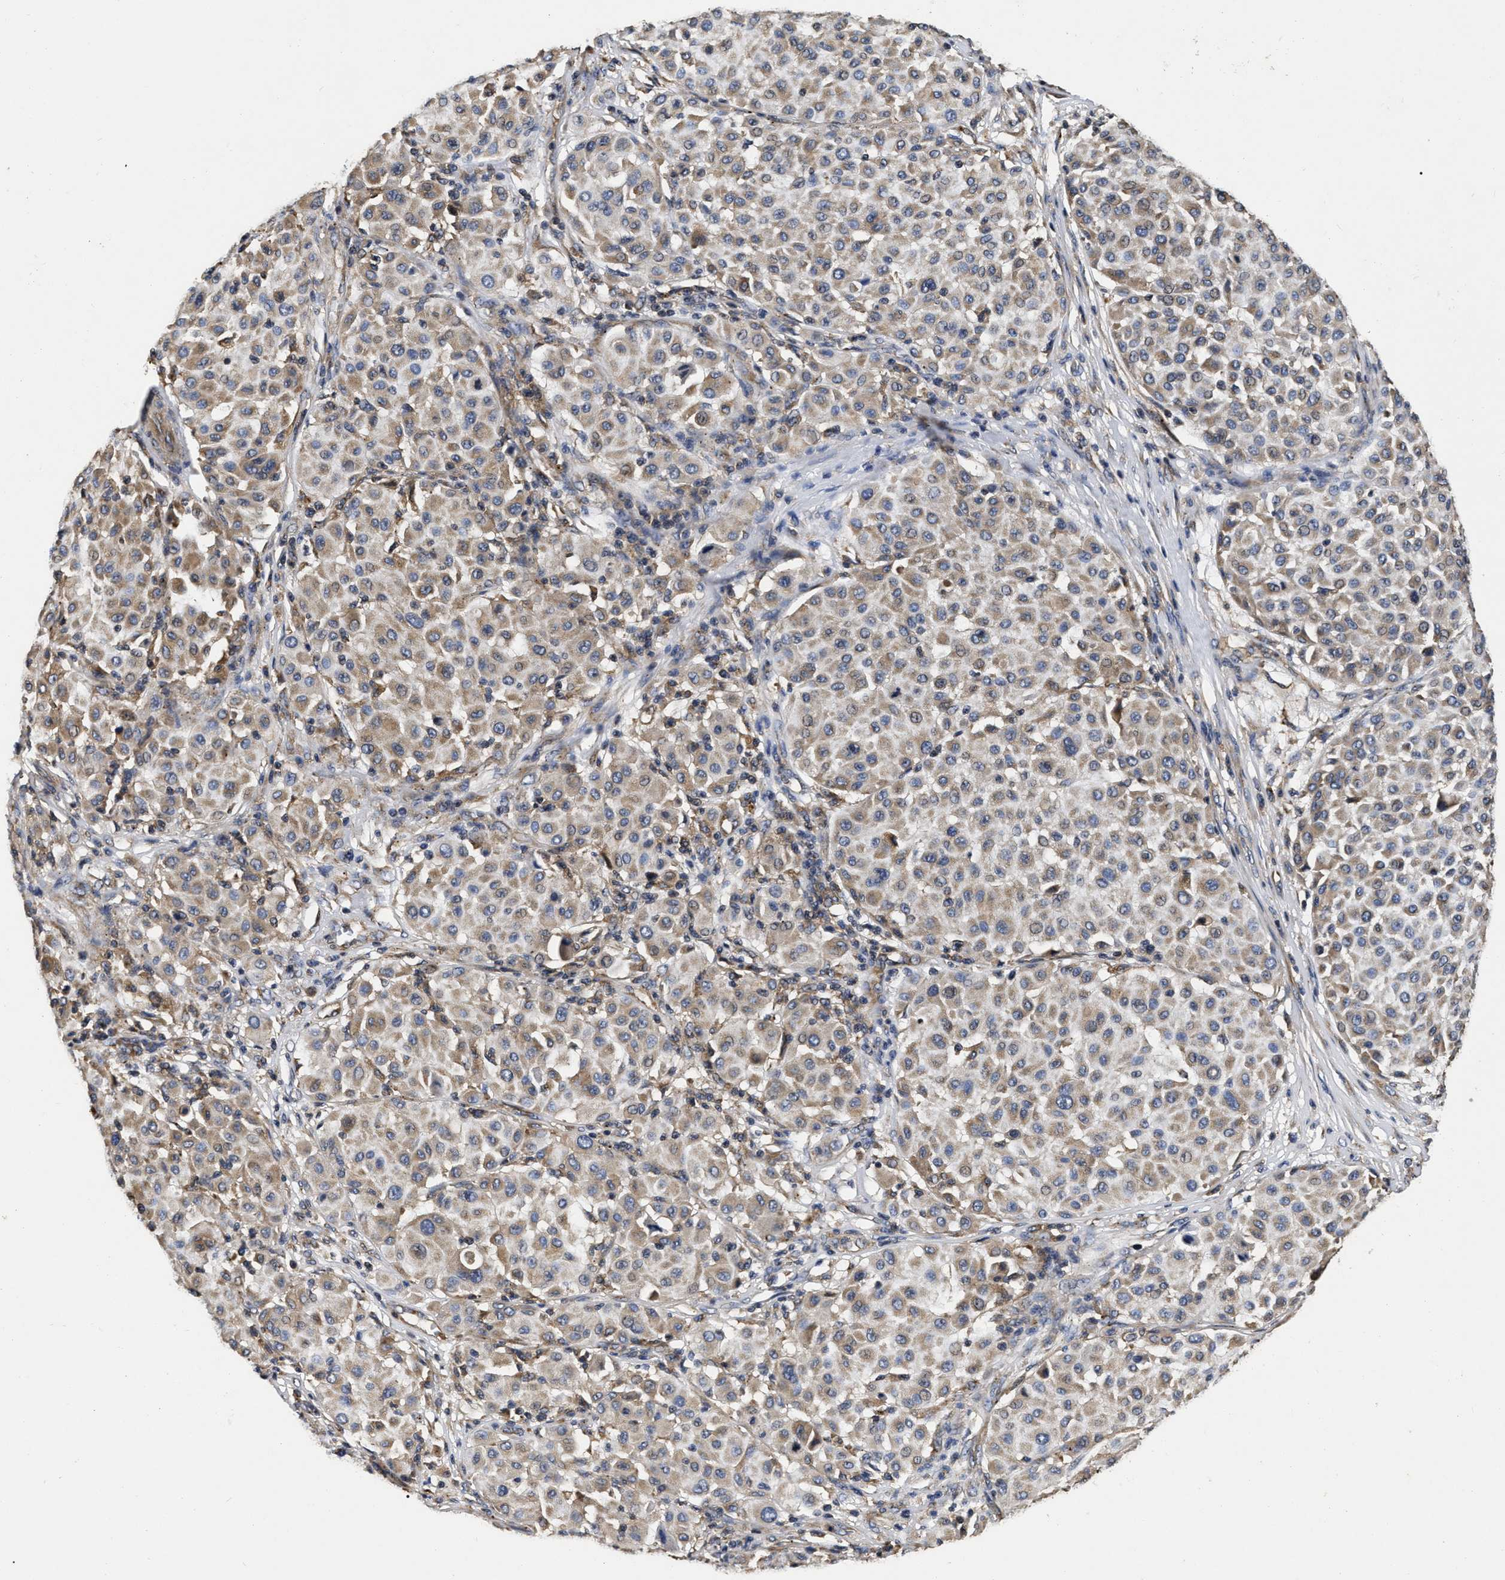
{"staining": {"intensity": "moderate", "quantity": "25%-75%", "location": "cytoplasmic/membranous"}, "tissue": "melanoma", "cell_type": "Tumor cells", "image_type": "cancer", "snomed": [{"axis": "morphology", "description": "Malignant melanoma, Metastatic site"}, {"axis": "topography", "description": "Soft tissue"}], "caption": "This image demonstrates immunohistochemistry (IHC) staining of malignant melanoma (metastatic site), with medium moderate cytoplasmic/membranous positivity in approximately 25%-75% of tumor cells.", "gene": "ABCG8", "patient": {"sex": "male", "age": 41}}